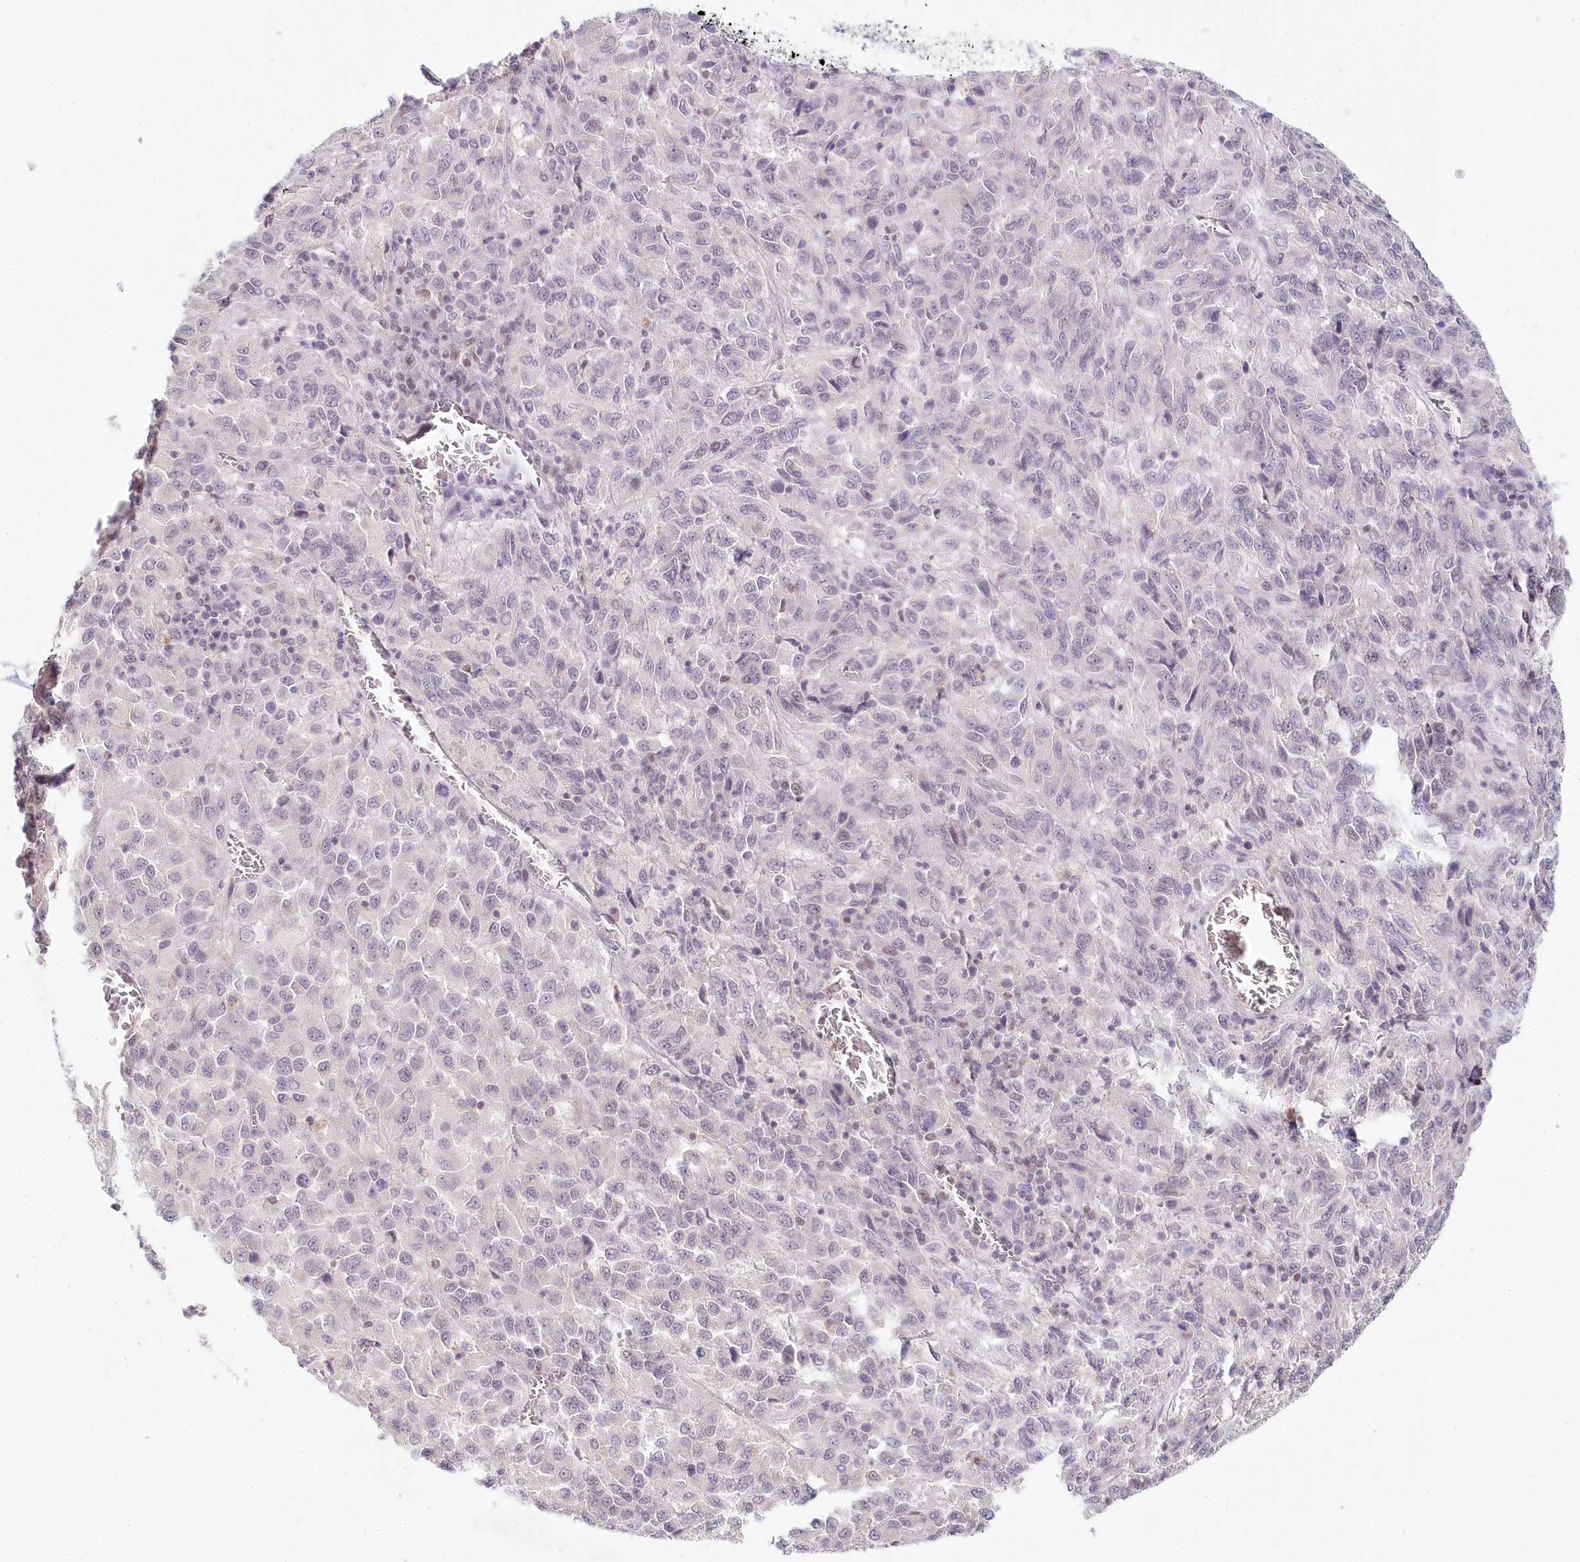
{"staining": {"intensity": "negative", "quantity": "none", "location": "none"}, "tissue": "melanoma", "cell_type": "Tumor cells", "image_type": "cancer", "snomed": [{"axis": "morphology", "description": "Malignant melanoma, Metastatic site"}, {"axis": "topography", "description": "Lung"}], "caption": "Histopathology image shows no protein expression in tumor cells of melanoma tissue.", "gene": "AMTN", "patient": {"sex": "male", "age": 64}}